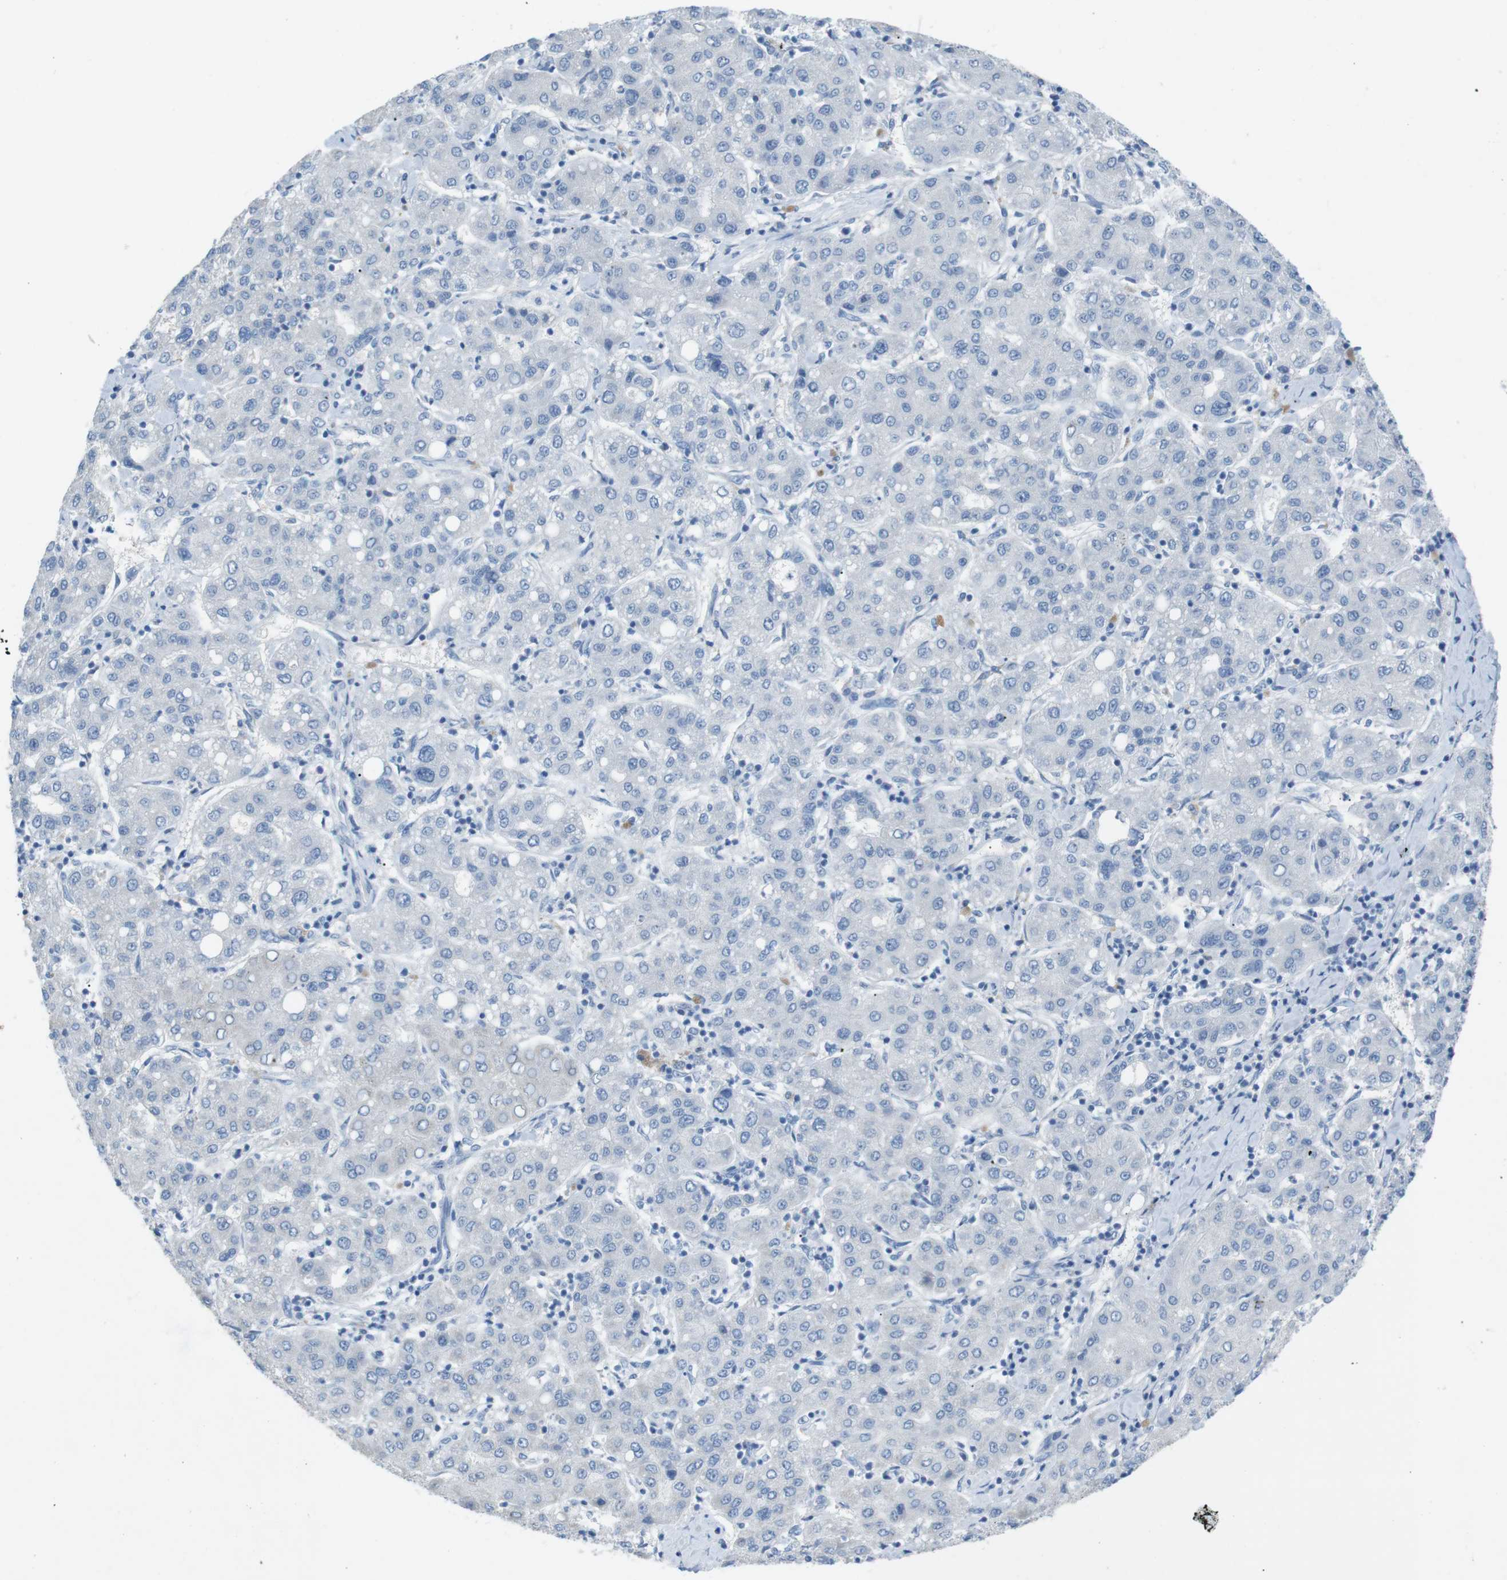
{"staining": {"intensity": "negative", "quantity": "none", "location": "none"}, "tissue": "liver cancer", "cell_type": "Tumor cells", "image_type": "cancer", "snomed": [{"axis": "morphology", "description": "Carcinoma, Hepatocellular, NOS"}, {"axis": "topography", "description": "Liver"}], "caption": "Liver cancer was stained to show a protein in brown. There is no significant expression in tumor cells.", "gene": "SALL4", "patient": {"sex": "male", "age": 65}}